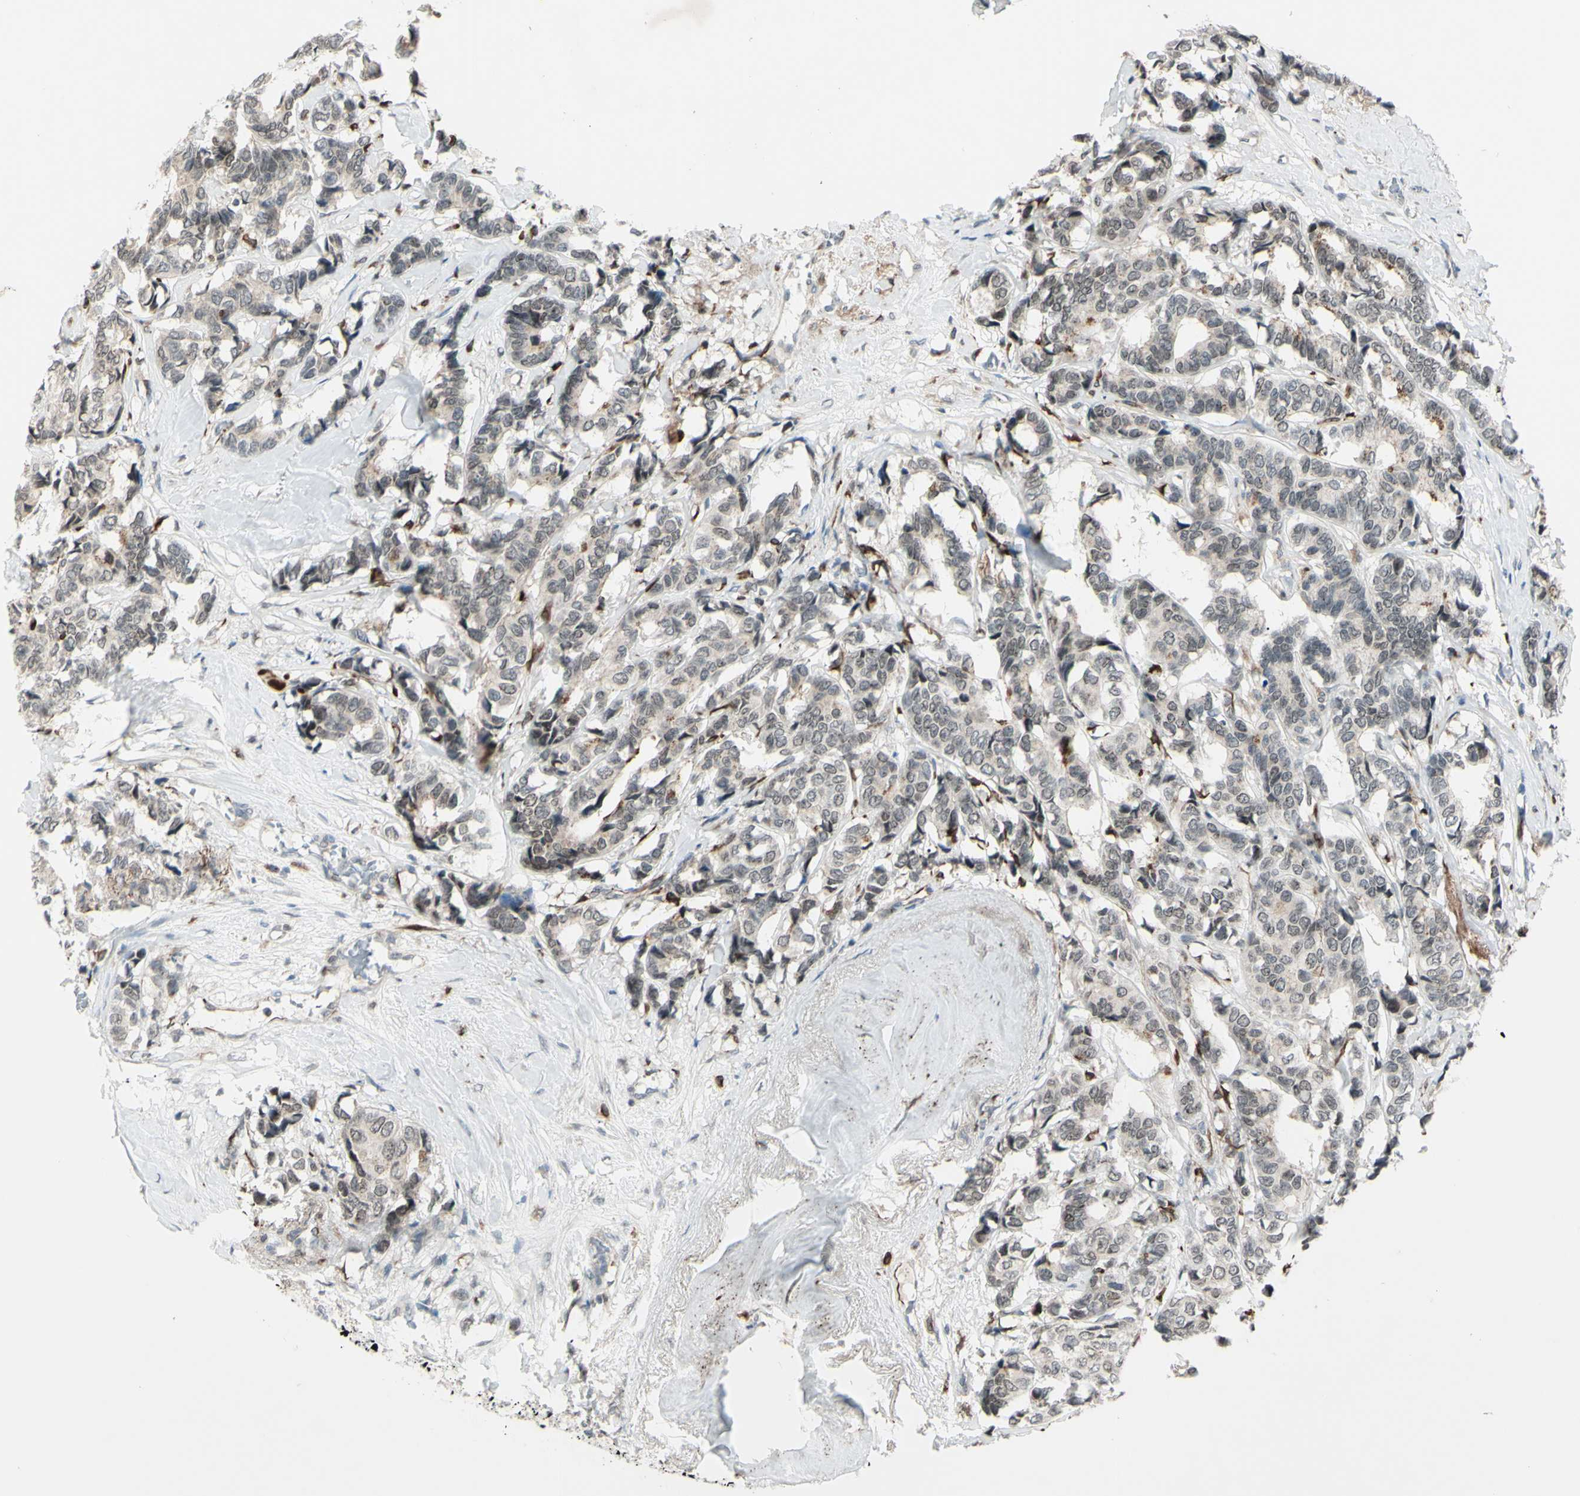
{"staining": {"intensity": "negative", "quantity": "none", "location": "none"}, "tissue": "breast cancer", "cell_type": "Tumor cells", "image_type": "cancer", "snomed": [{"axis": "morphology", "description": "Duct carcinoma"}, {"axis": "topography", "description": "Breast"}], "caption": "A micrograph of invasive ductal carcinoma (breast) stained for a protein exhibits no brown staining in tumor cells.", "gene": "FGFR2", "patient": {"sex": "female", "age": 87}}